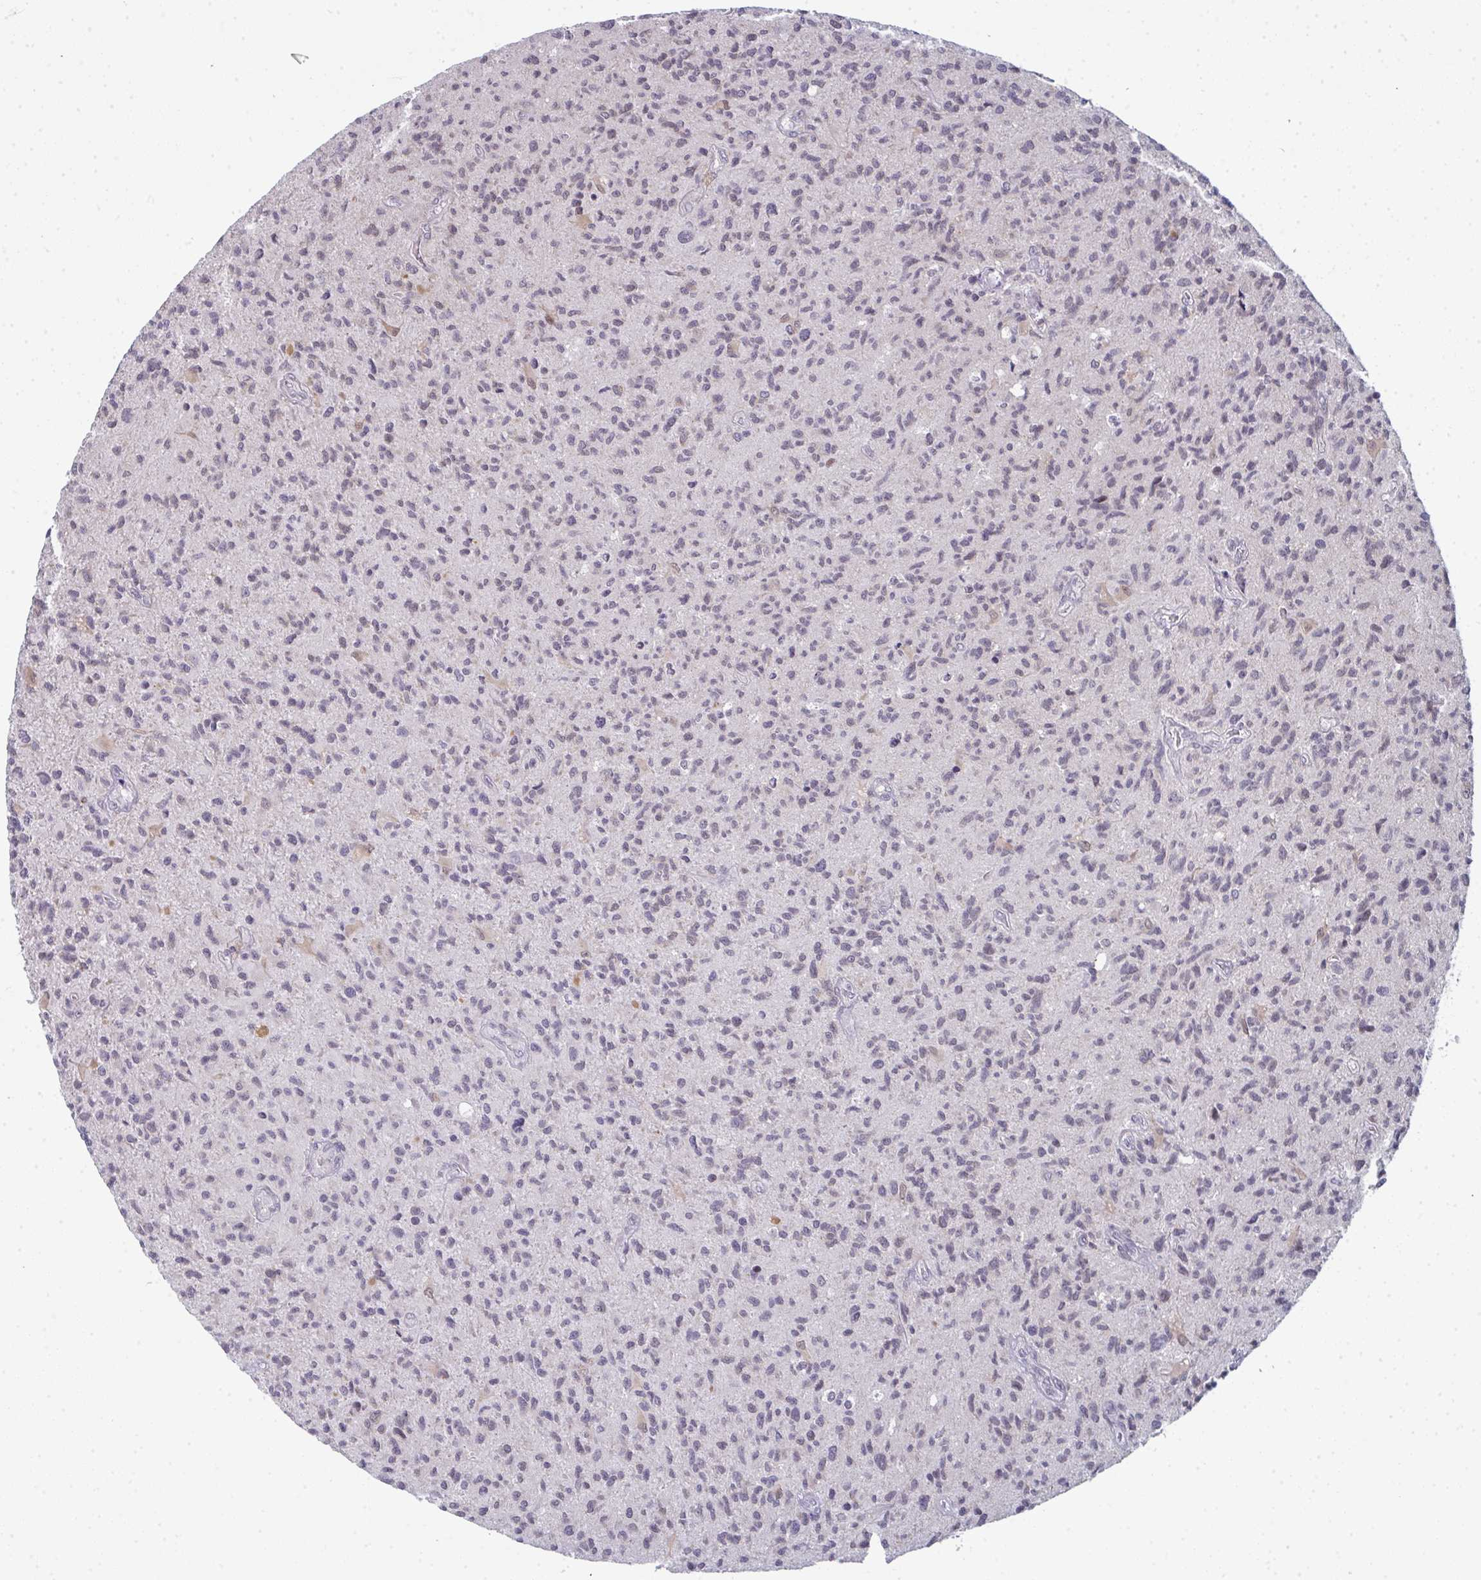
{"staining": {"intensity": "negative", "quantity": "none", "location": "none"}, "tissue": "glioma", "cell_type": "Tumor cells", "image_type": "cancer", "snomed": [{"axis": "morphology", "description": "Glioma, malignant, High grade"}, {"axis": "topography", "description": "Brain"}], "caption": "The micrograph demonstrates no significant staining in tumor cells of glioma. (Stains: DAB (3,3'-diaminobenzidine) immunohistochemistry with hematoxylin counter stain, Microscopy: brightfield microscopy at high magnification).", "gene": "ATF1", "patient": {"sex": "female", "age": 70}}